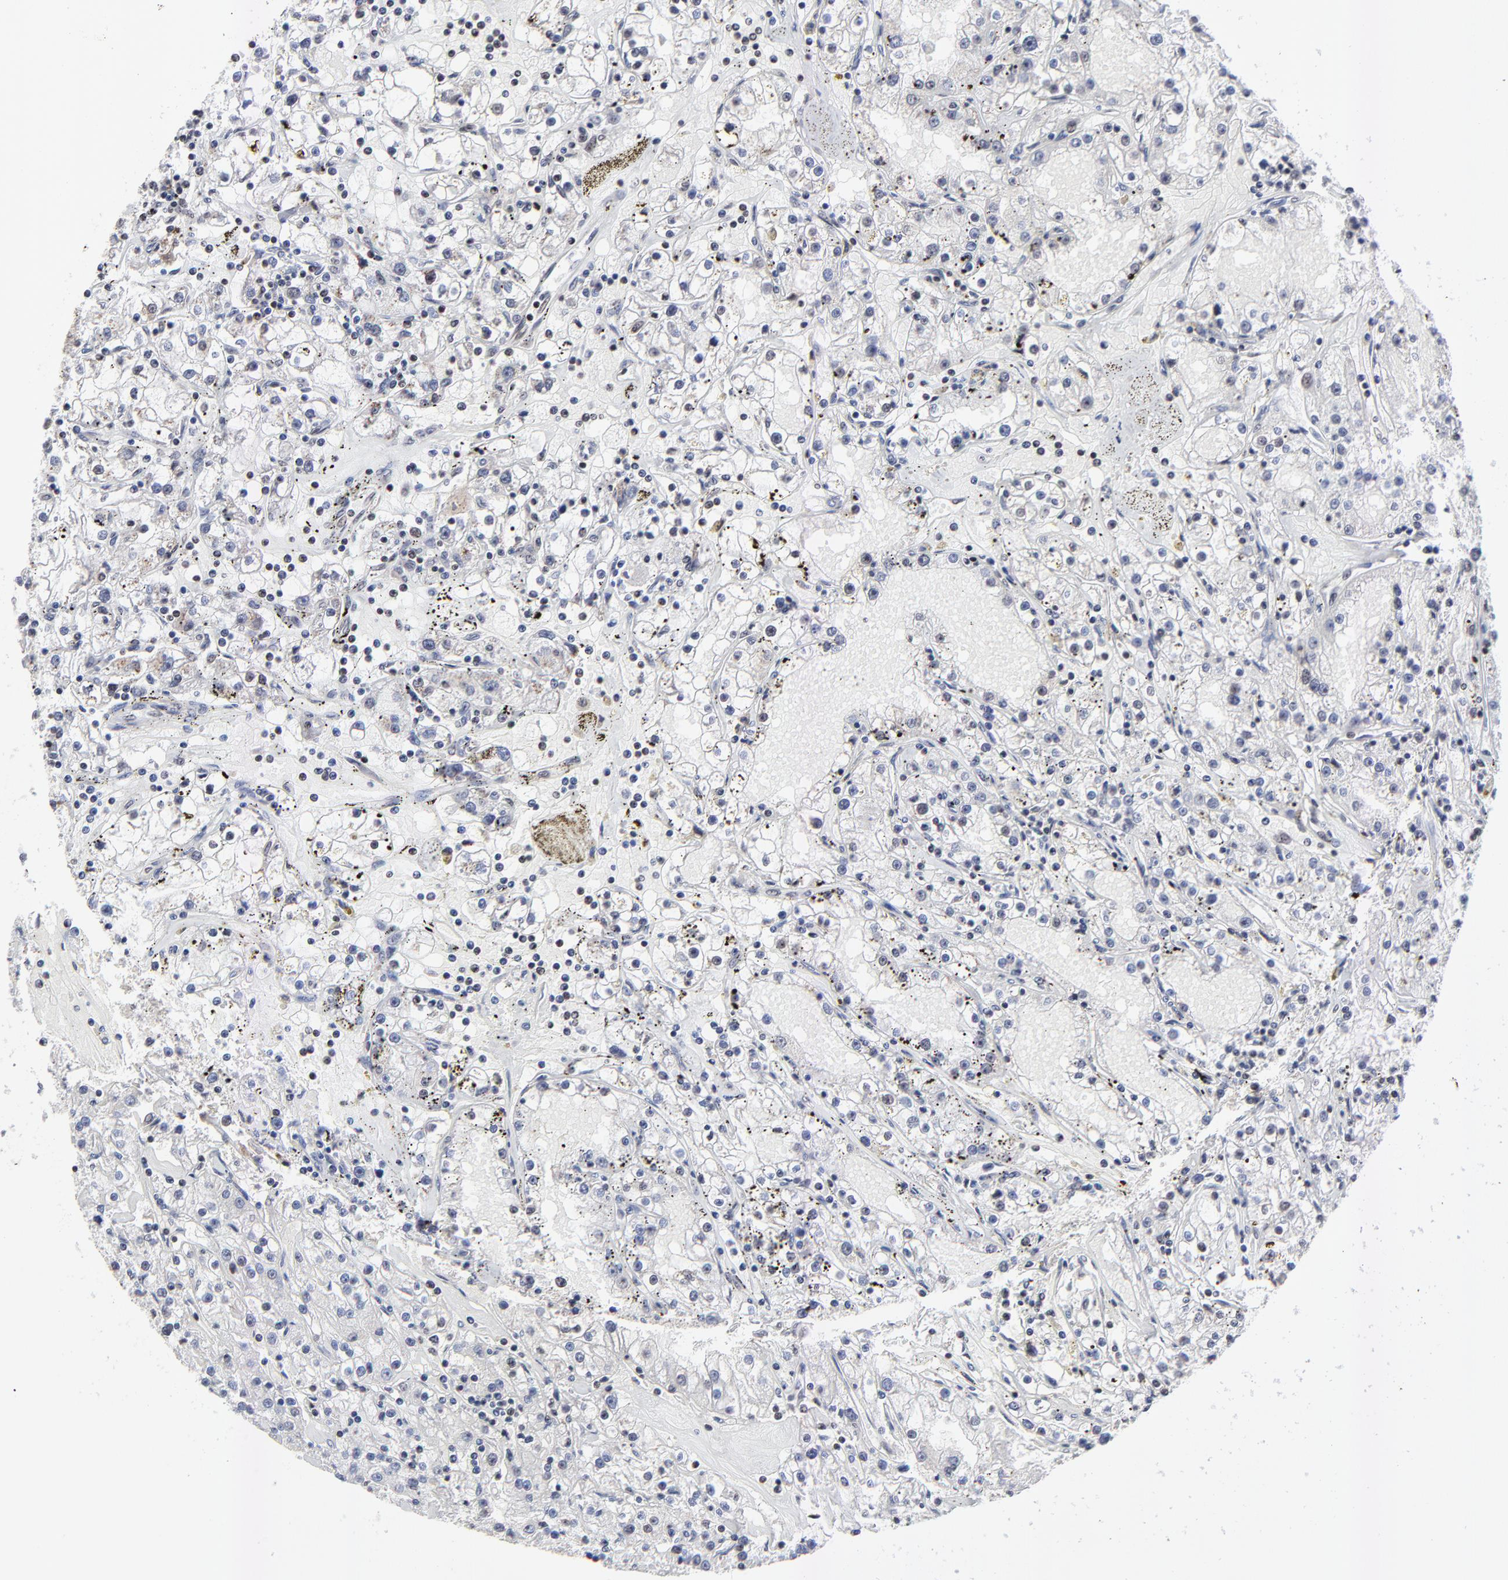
{"staining": {"intensity": "negative", "quantity": "none", "location": "none"}, "tissue": "renal cancer", "cell_type": "Tumor cells", "image_type": "cancer", "snomed": [{"axis": "morphology", "description": "Adenocarcinoma, NOS"}, {"axis": "topography", "description": "Kidney"}], "caption": "This photomicrograph is of renal cancer stained with IHC to label a protein in brown with the nuclei are counter-stained blue. There is no positivity in tumor cells.", "gene": "ZNF777", "patient": {"sex": "male", "age": 56}}